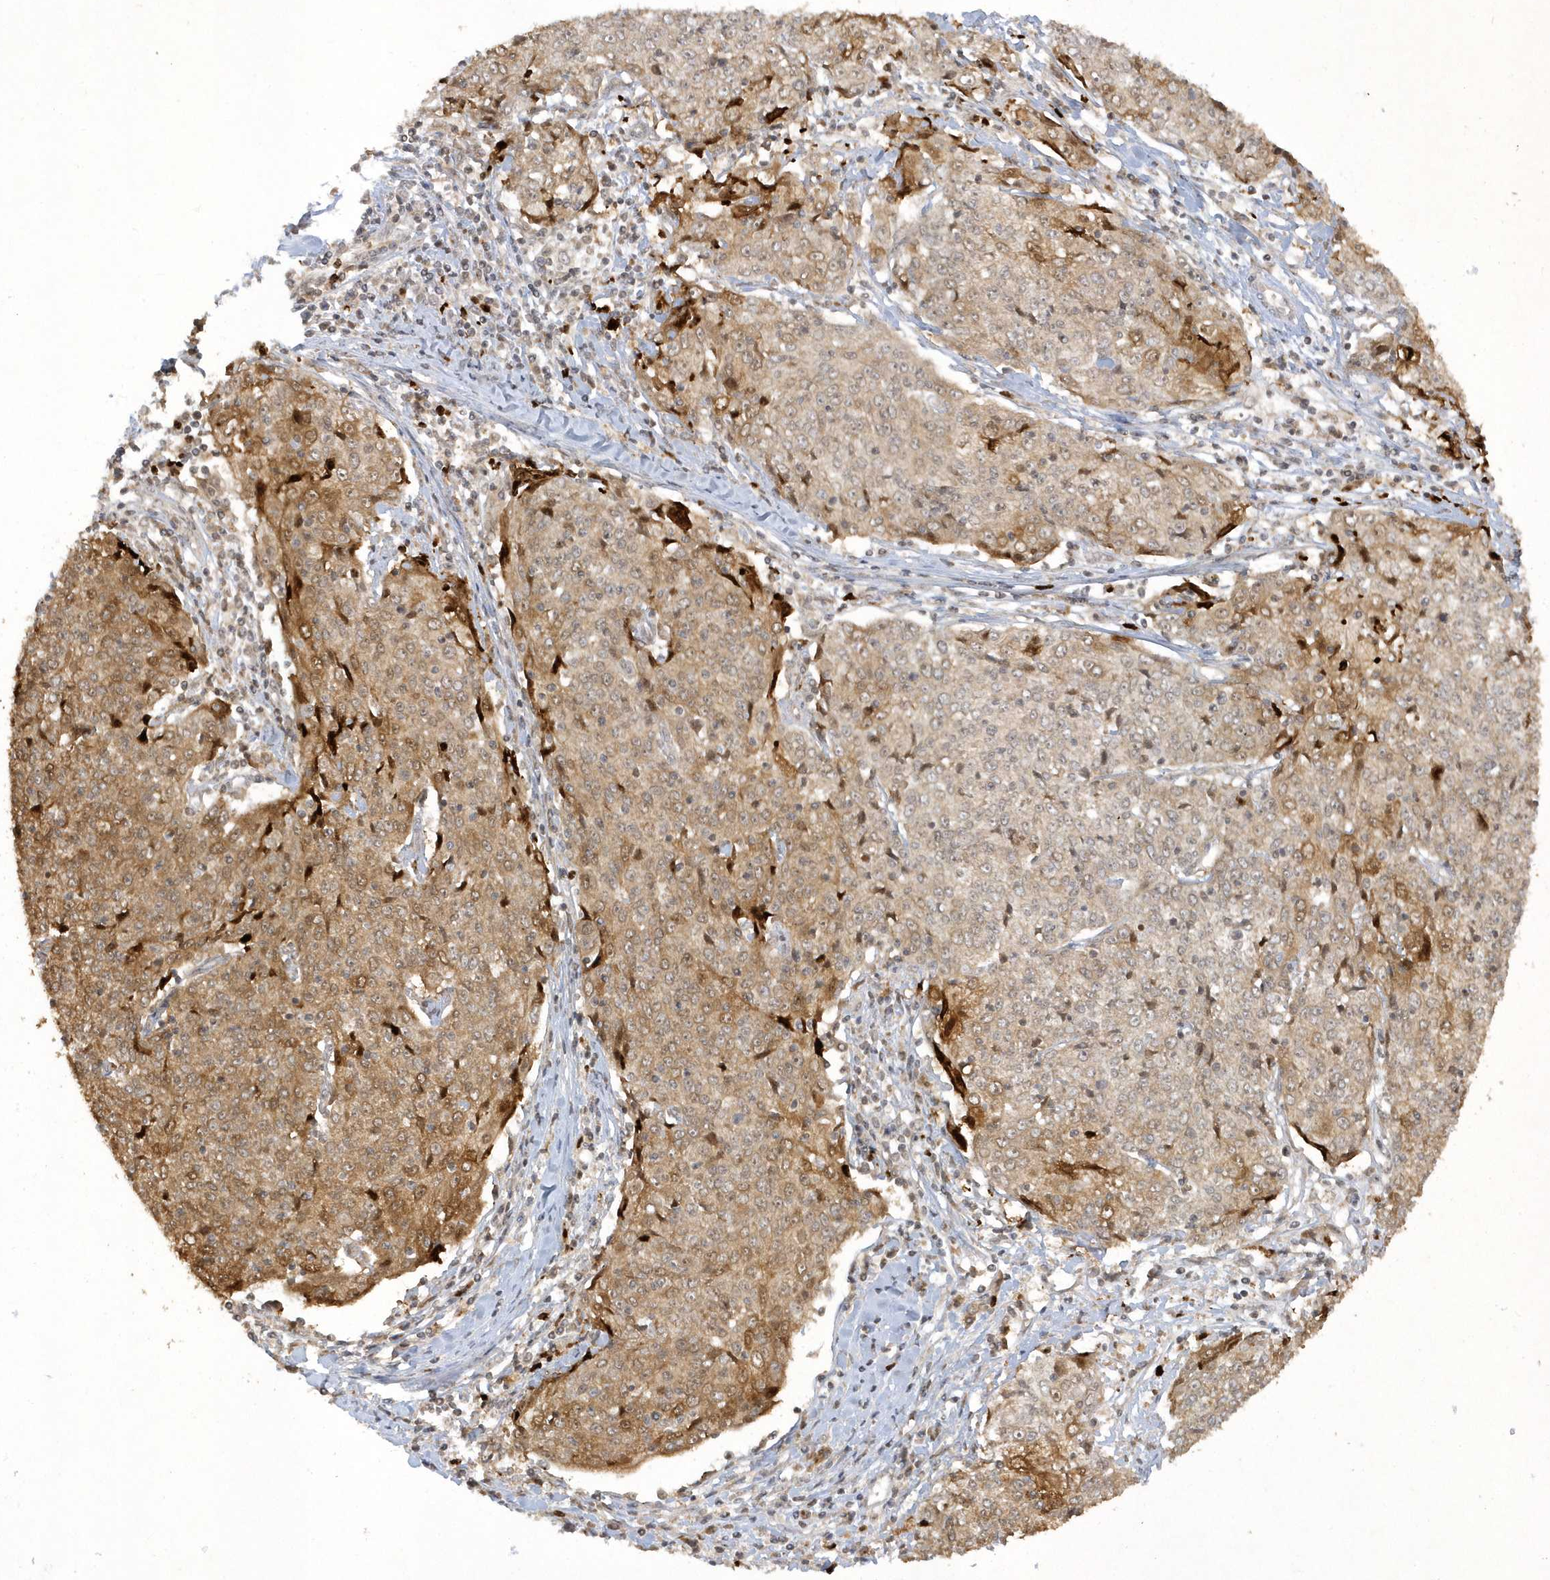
{"staining": {"intensity": "moderate", "quantity": "25%-75%", "location": "cytoplasmic/membranous"}, "tissue": "cervical cancer", "cell_type": "Tumor cells", "image_type": "cancer", "snomed": [{"axis": "morphology", "description": "Squamous cell carcinoma, NOS"}, {"axis": "topography", "description": "Cervix"}], "caption": "Protein staining exhibits moderate cytoplasmic/membranous expression in approximately 25%-75% of tumor cells in cervical cancer.", "gene": "ZNF213", "patient": {"sex": "female", "age": 48}}